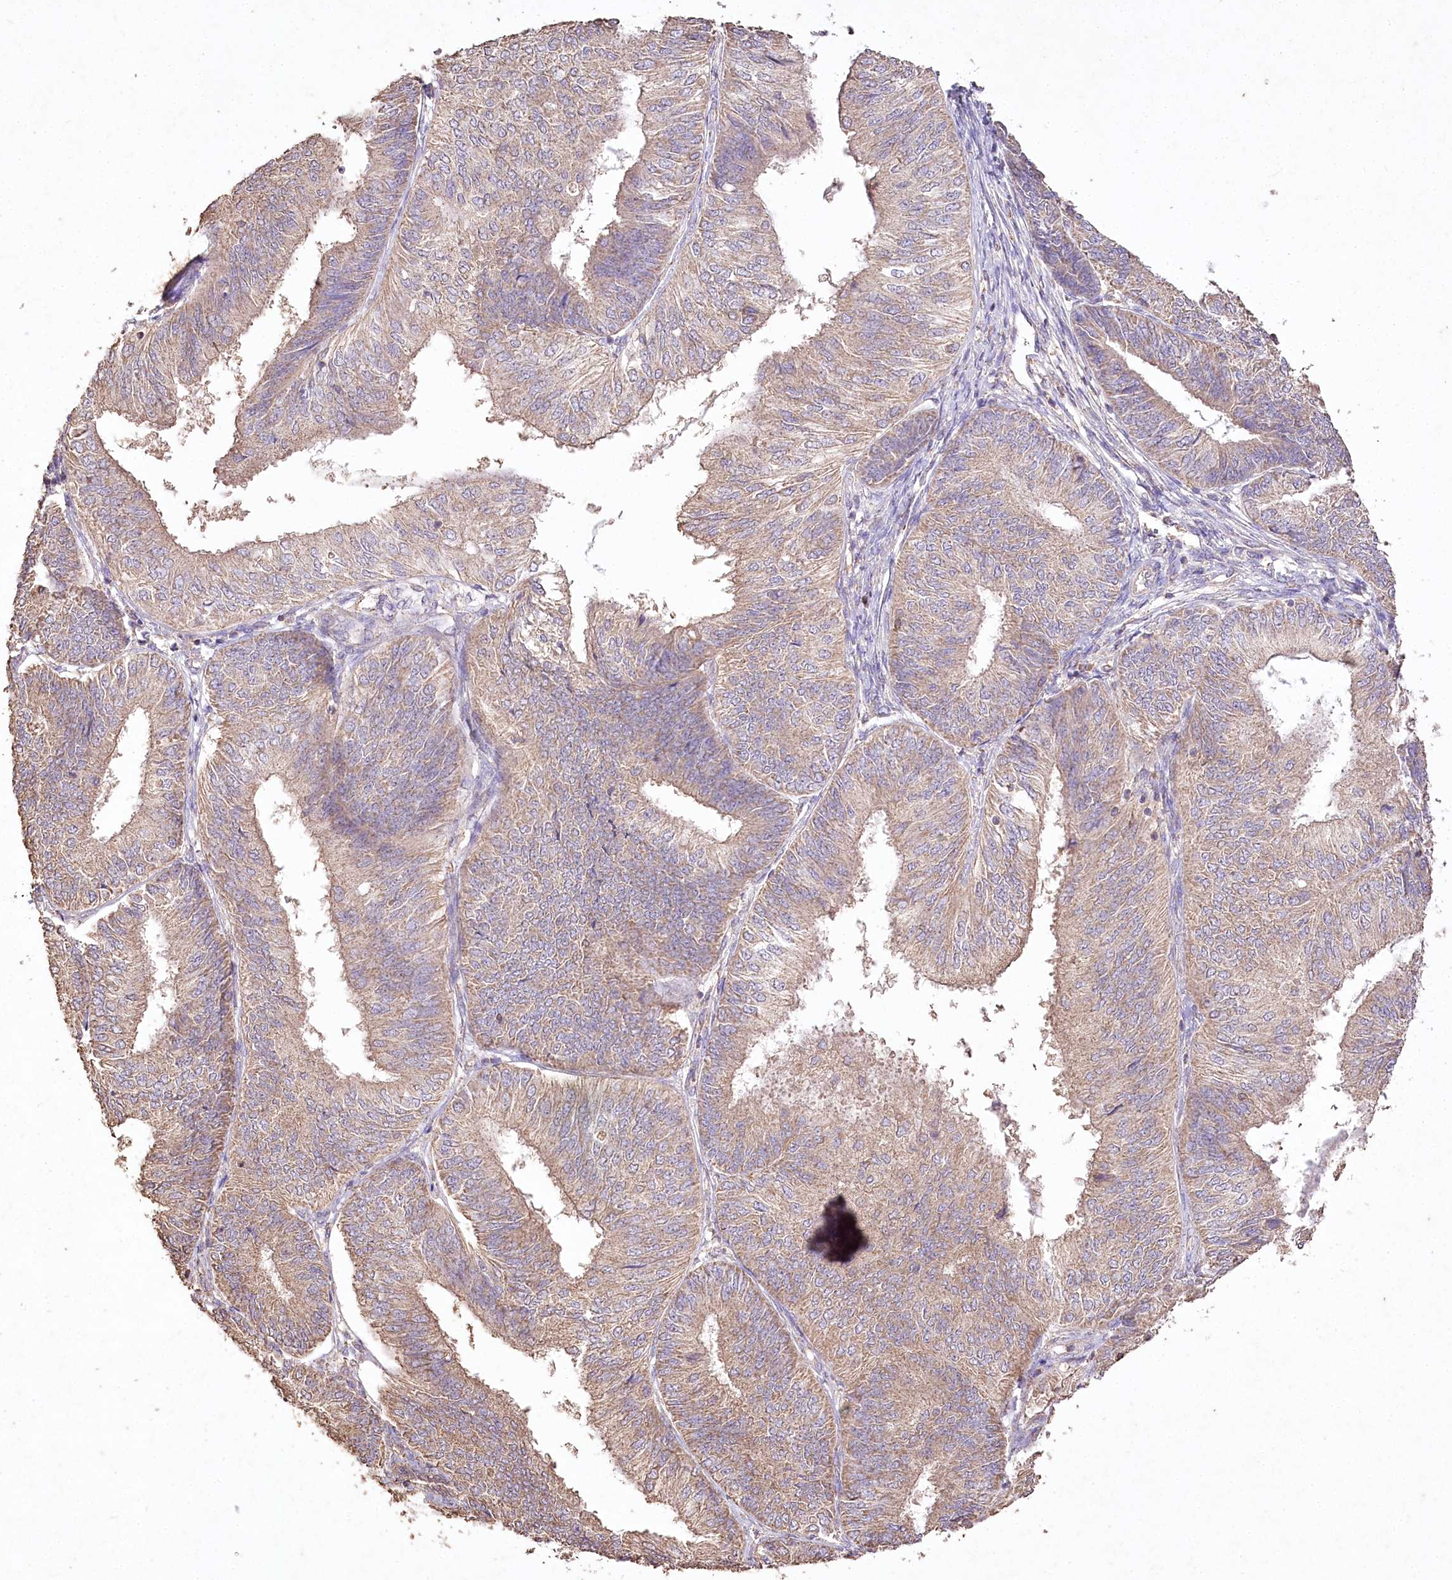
{"staining": {"intensity": "moderate", "quantity": ">75%", "location": "cytoplasmic/membranous"}, "tissue": "endometrial cancer", "cell_type": "Tumor cells", "image_type": "cancer", "snomed": [{"axis": "morphology", "description": "Adenocarcinoma, NOS"}, {"axis": "topography", "description": "Endometrium"}], "caption": "A histopathology image of human endometrial adenocarcinoma stained for a protein reveals moderate cytoplasmic/membranous brown staining in tumor cells.", "gene": "IREB2", "patient": {"sex": "female", "age": 58}}